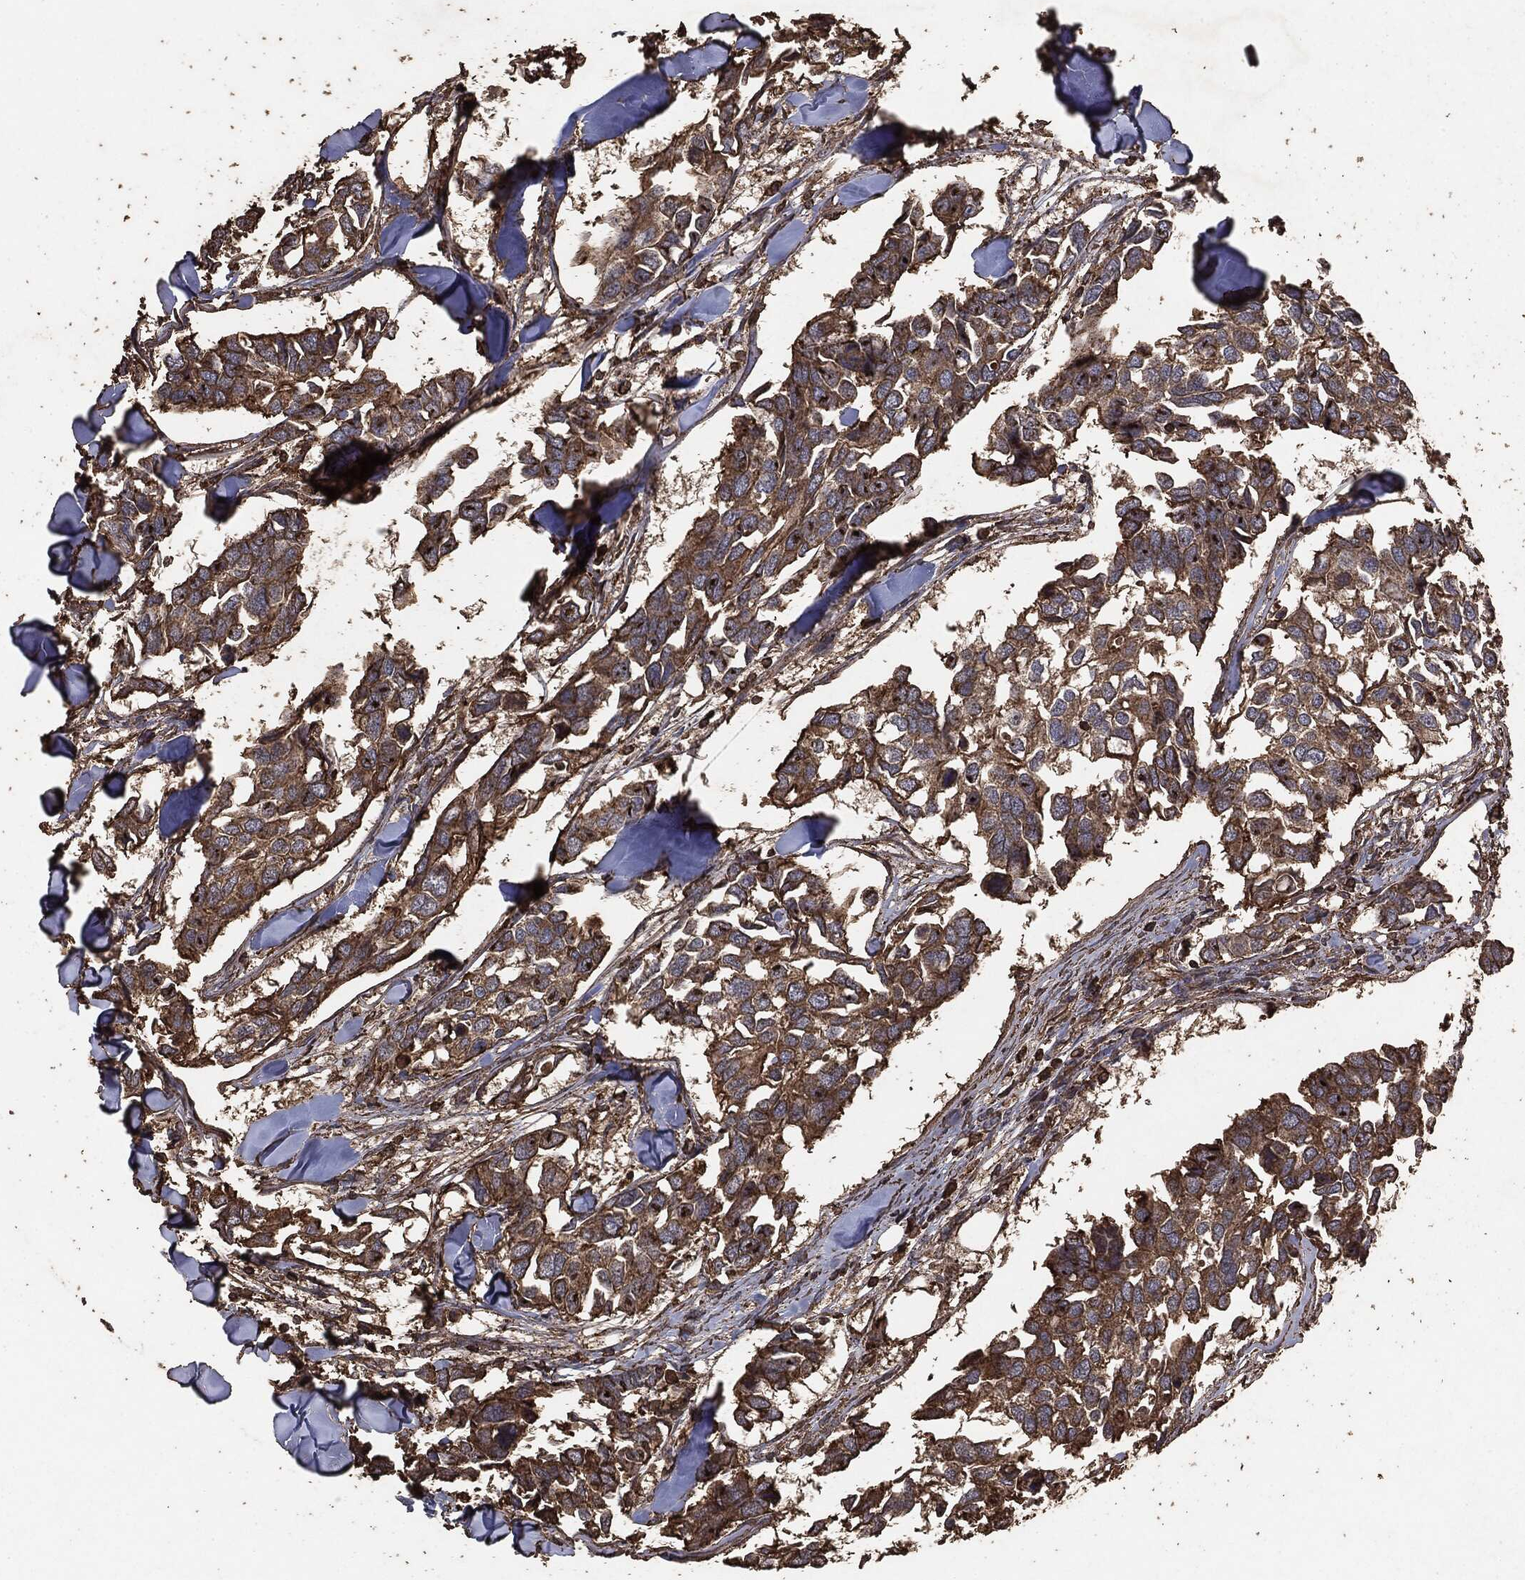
{"staining": {"intensity": "moderate", "quantity": ">75%", "location": "cytoplasmic/membranous"}, "tissue": "breast cancer", "cell_type": "Tumor cells", "image_type": "cancer", "snomed": [{"axis": "morphology", "description": "Duct carcinoma"}, {"axis": "topography", "description": "Breast"}], "caption": "A photomicrograph of human breast invasive ductal carcinoma stained for a protein reveals moderate cytoplasmic/membranous brown staining in tumor cells.", "gene": "MTOR", "patient": {"sex": "female", "age": 83}}